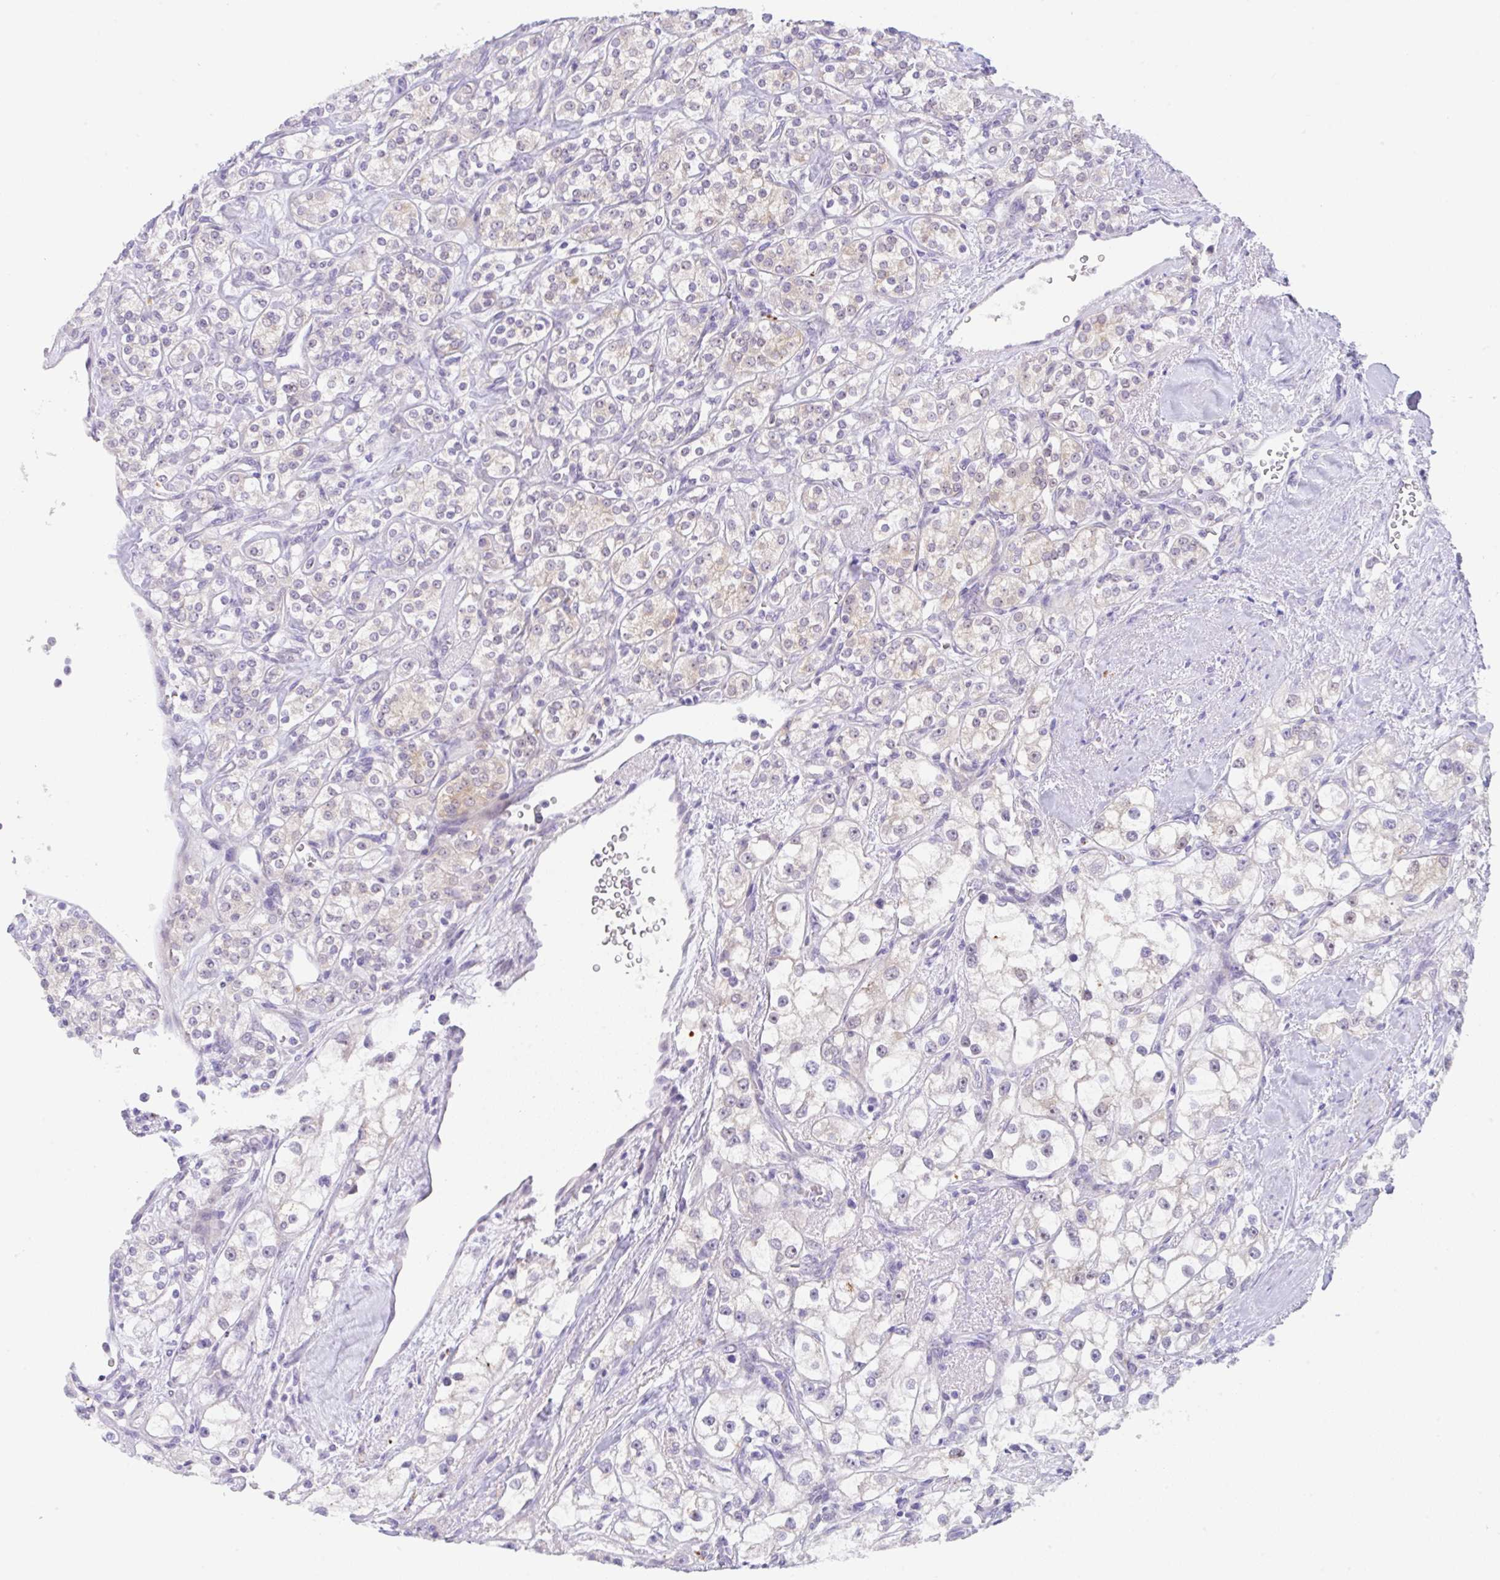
{"staining": {"intensity": "negative", "quantity": "none", "location": "none"}, "tissue": "renal cancer", "cell_type": "Tumor cells", "image_type": "cancer", "snomed": [{"axis": "morphology", "description": "Adenocarcinoma, NOS"}, {"axis": "topography", "description": "Kidney"}], "caption": "Tumor cells show no significant protein staining in renal adenocarcinoma.", "gene": "TRAF4", "patient": {"sex": "male", "age": 77}}